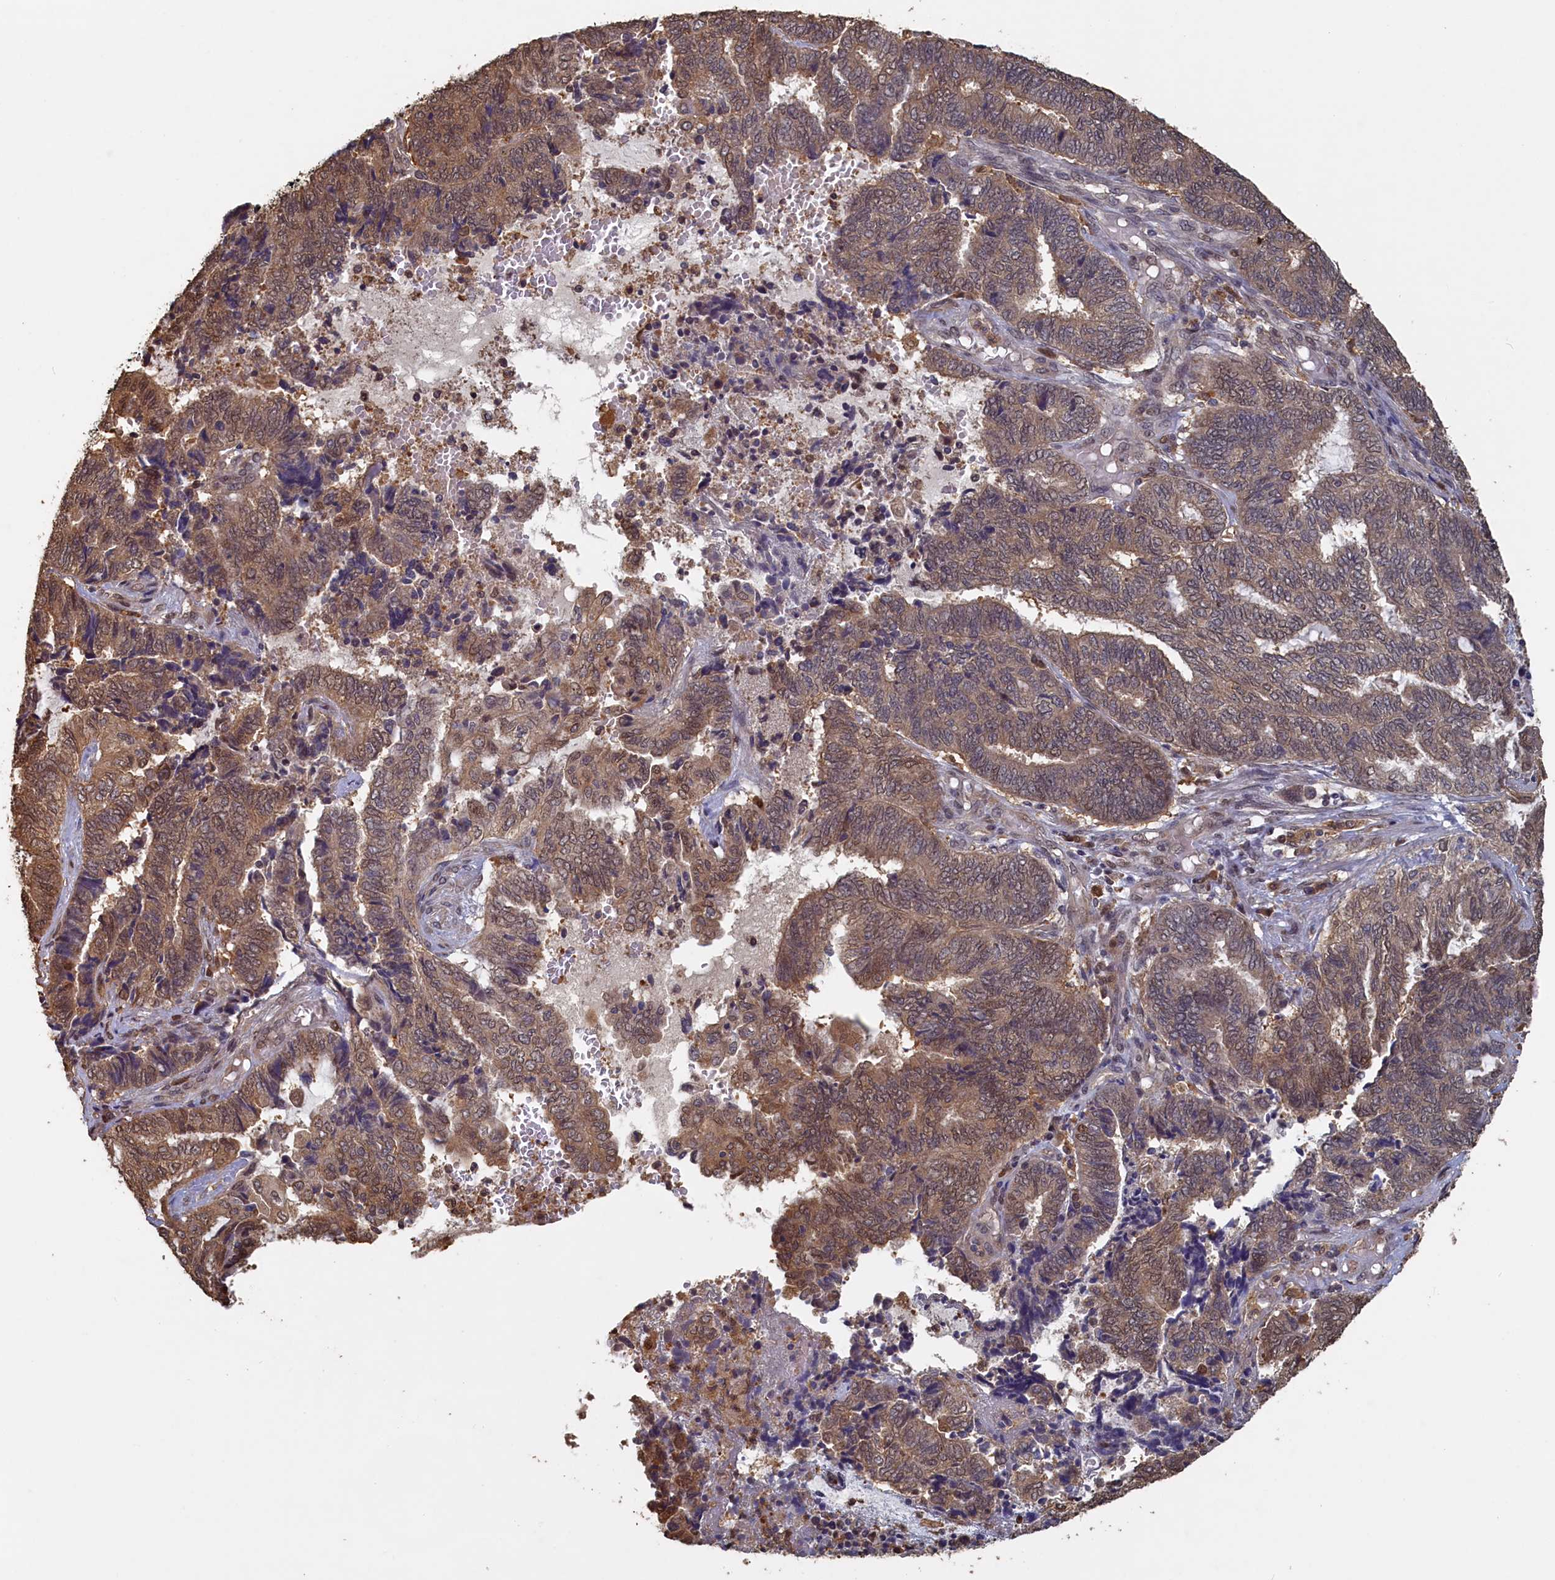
{"staining": {"intensity": "moderate", "quantity": ">75%", "location": "cytoplasmic/membranous,nuclear"}, "tissue": "endometrial cancer", "cell_type": "Tumor cells", "image_type": "cancer", "snomed": [{"axis": "morphology", "description": "Adenocarcinoma, NOS"}, {"axis": "topography", "description": "Uterus"}, {"axis": "topography", "description": "Endometrium"}], "caption": "Endometrial cancer (adenocarcinoma) tissue displays moderate cytoplasmic/membranous and nuclear expression in about >75% of tumor cells", "gene": "UCHL3", "patient": {"sex": "female", "age": 70}}